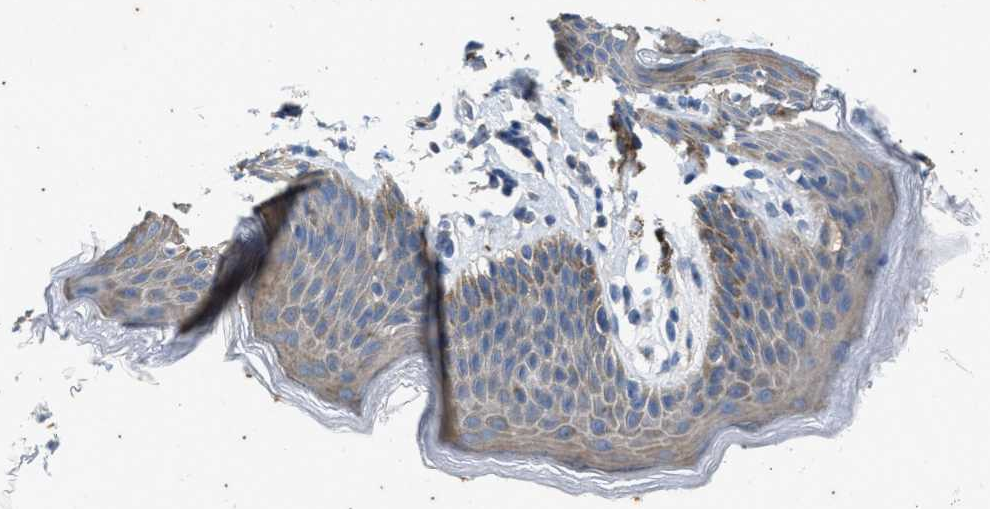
{"staining": {"intensity": "moderate", "quantity": "25%-75%", "location": "cytoplasmic/membranous"}, "tissue": "skin", "cell_type": "Epidermal cells", "image_type": "normal", "snomed": [{"axis": "morphology", "description": "Normal tissue, NOS"}, {"axis": "topography", "description": "Vulva"}], "caption": "DAB (3,3'-diaminobenzidine) immunohistochemical staining of normal skin reveals moderate cytoplasmic/membranous protein expression in approximately 25%-75% of epidermal cells.", "gene": "COX19", "patient": {"sex": "female", "age": 66}}